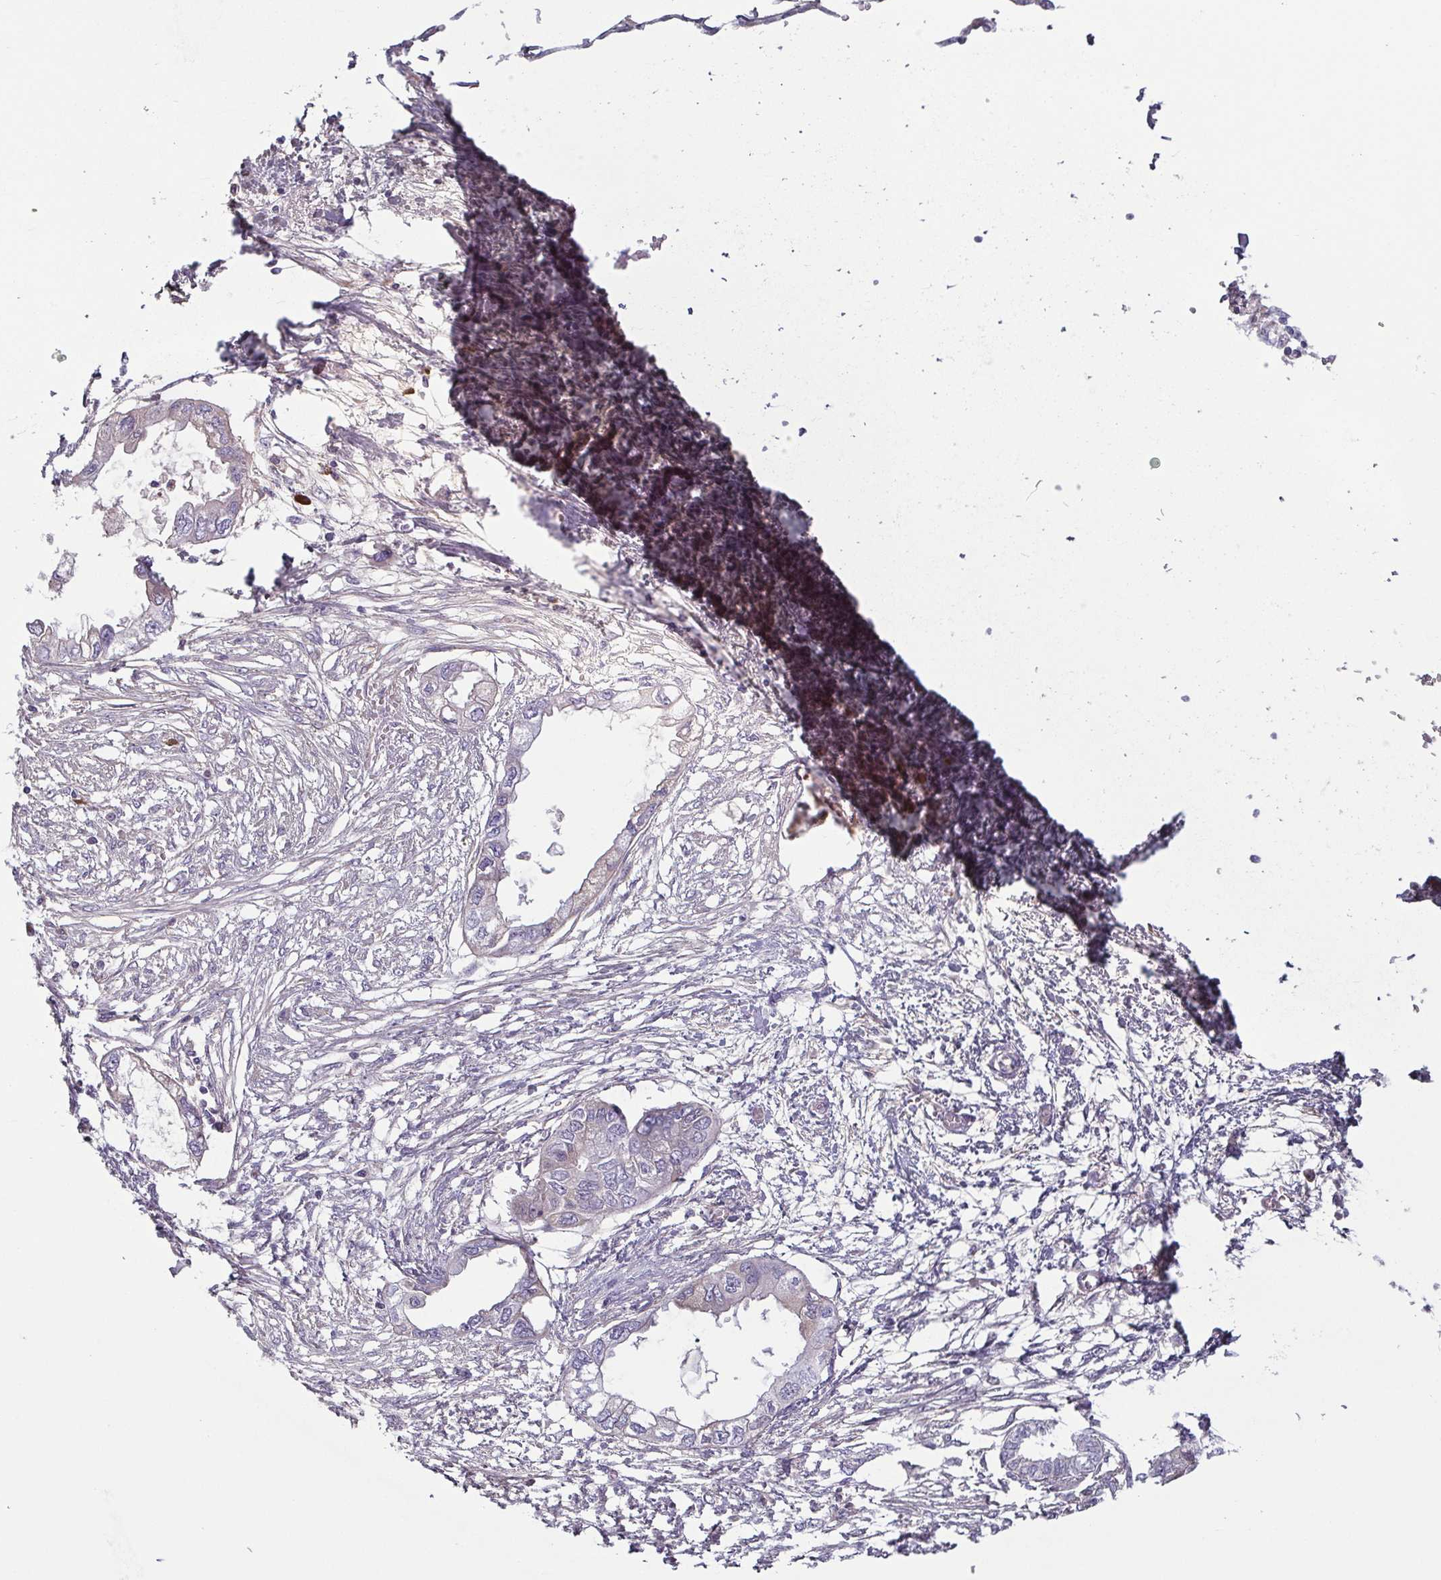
{"staining": {"intensity": "negative", "quantity": "none", "location": "none"}, "tissue": "endometrial cancer", "cell_type": "Tumor cells", "image_type": "cancer", "snomed": [{"axis": "morphology", "description": "Adenocarcinoma, NOS"}, {"axis": "morphology", "description": "Adenocarcinoma, metastatic, NOS"}, {"axis": "topography", "description": "Adipose tissue"}, {"axis": "topography", "description": "Endometrium"}], "caption": "This histopathology image is of endometrial cancer stained with immunohistochemistry to label a protein in brown with the nuclei are counter-stained blue. There is no expression in tumor cells. (Immunohistochemistry (ihc), brightfield microscopy, high magnification).", "gene": "ECM1", "patient": {"sex": "female", "age": 67}}